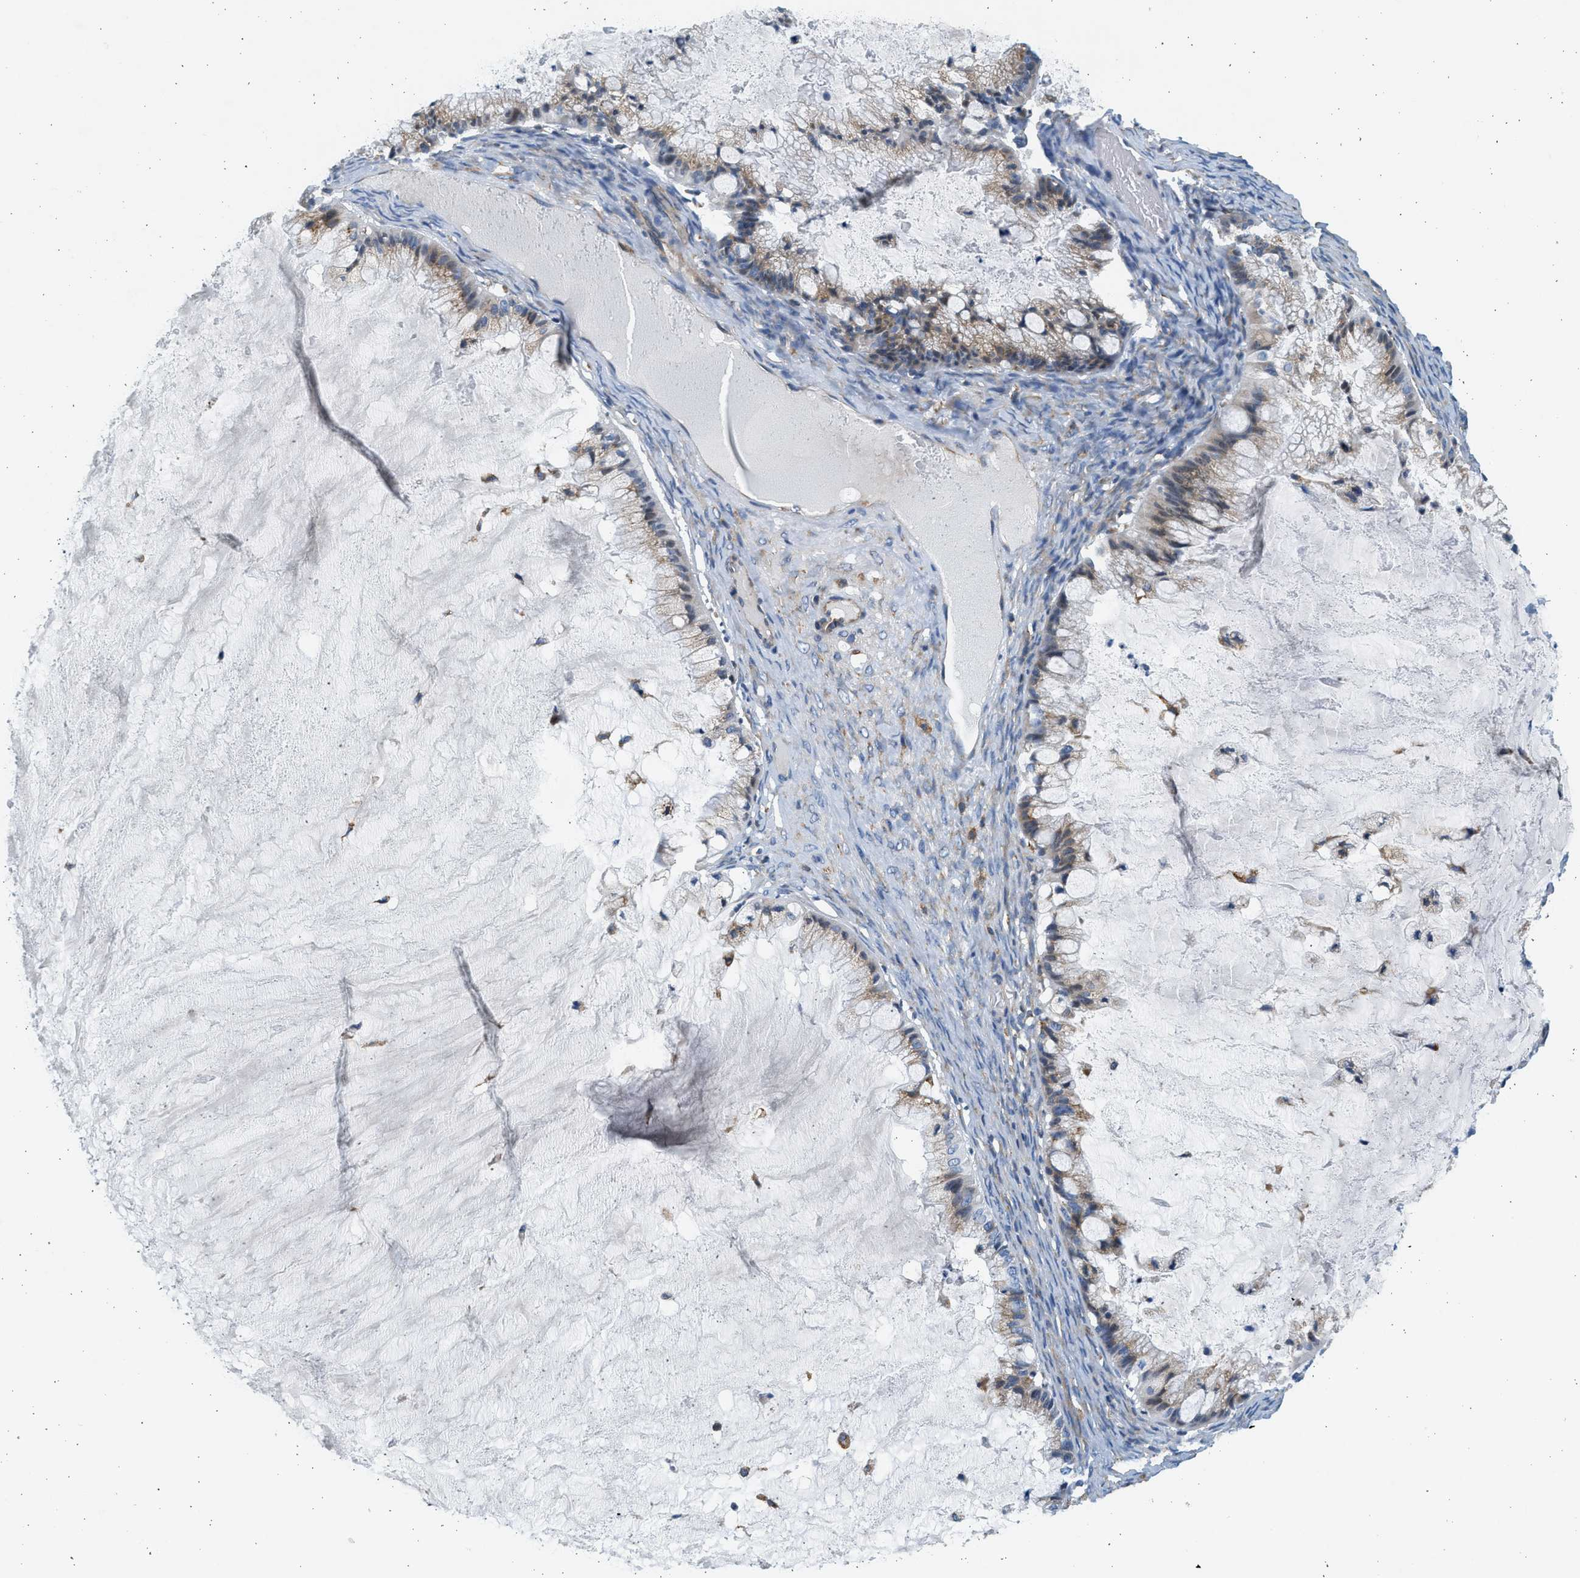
{"staining": {"intensity": "weak", "quantity": "25%-75%", "location": "cytoplasmic/membranous"}, "tissue": "ovarian cancer", "cell_type": "Tumor cells", "image_type": "cancer", "snomed": [{"axis": "morphology", "description": "Cystadenocarcinoma, mucinous, NOS"}, {"axis": "topography", "description": "Ovary"}], "caption": "Brown immunohistochemical staining in human mucinous cystadenocarcinoma (ovarian) shows weak cytoplasmic/membranous staining in about 25%-75% of tumor cells. The protein is stained brown, and the nuclei are stained in blue (DAB (3,3'-diaminobenzidine) IHC with brightfield microscopy, high magnification).", "gene": "CNTN6", "patient": {"sex": "female", "age": 57}}